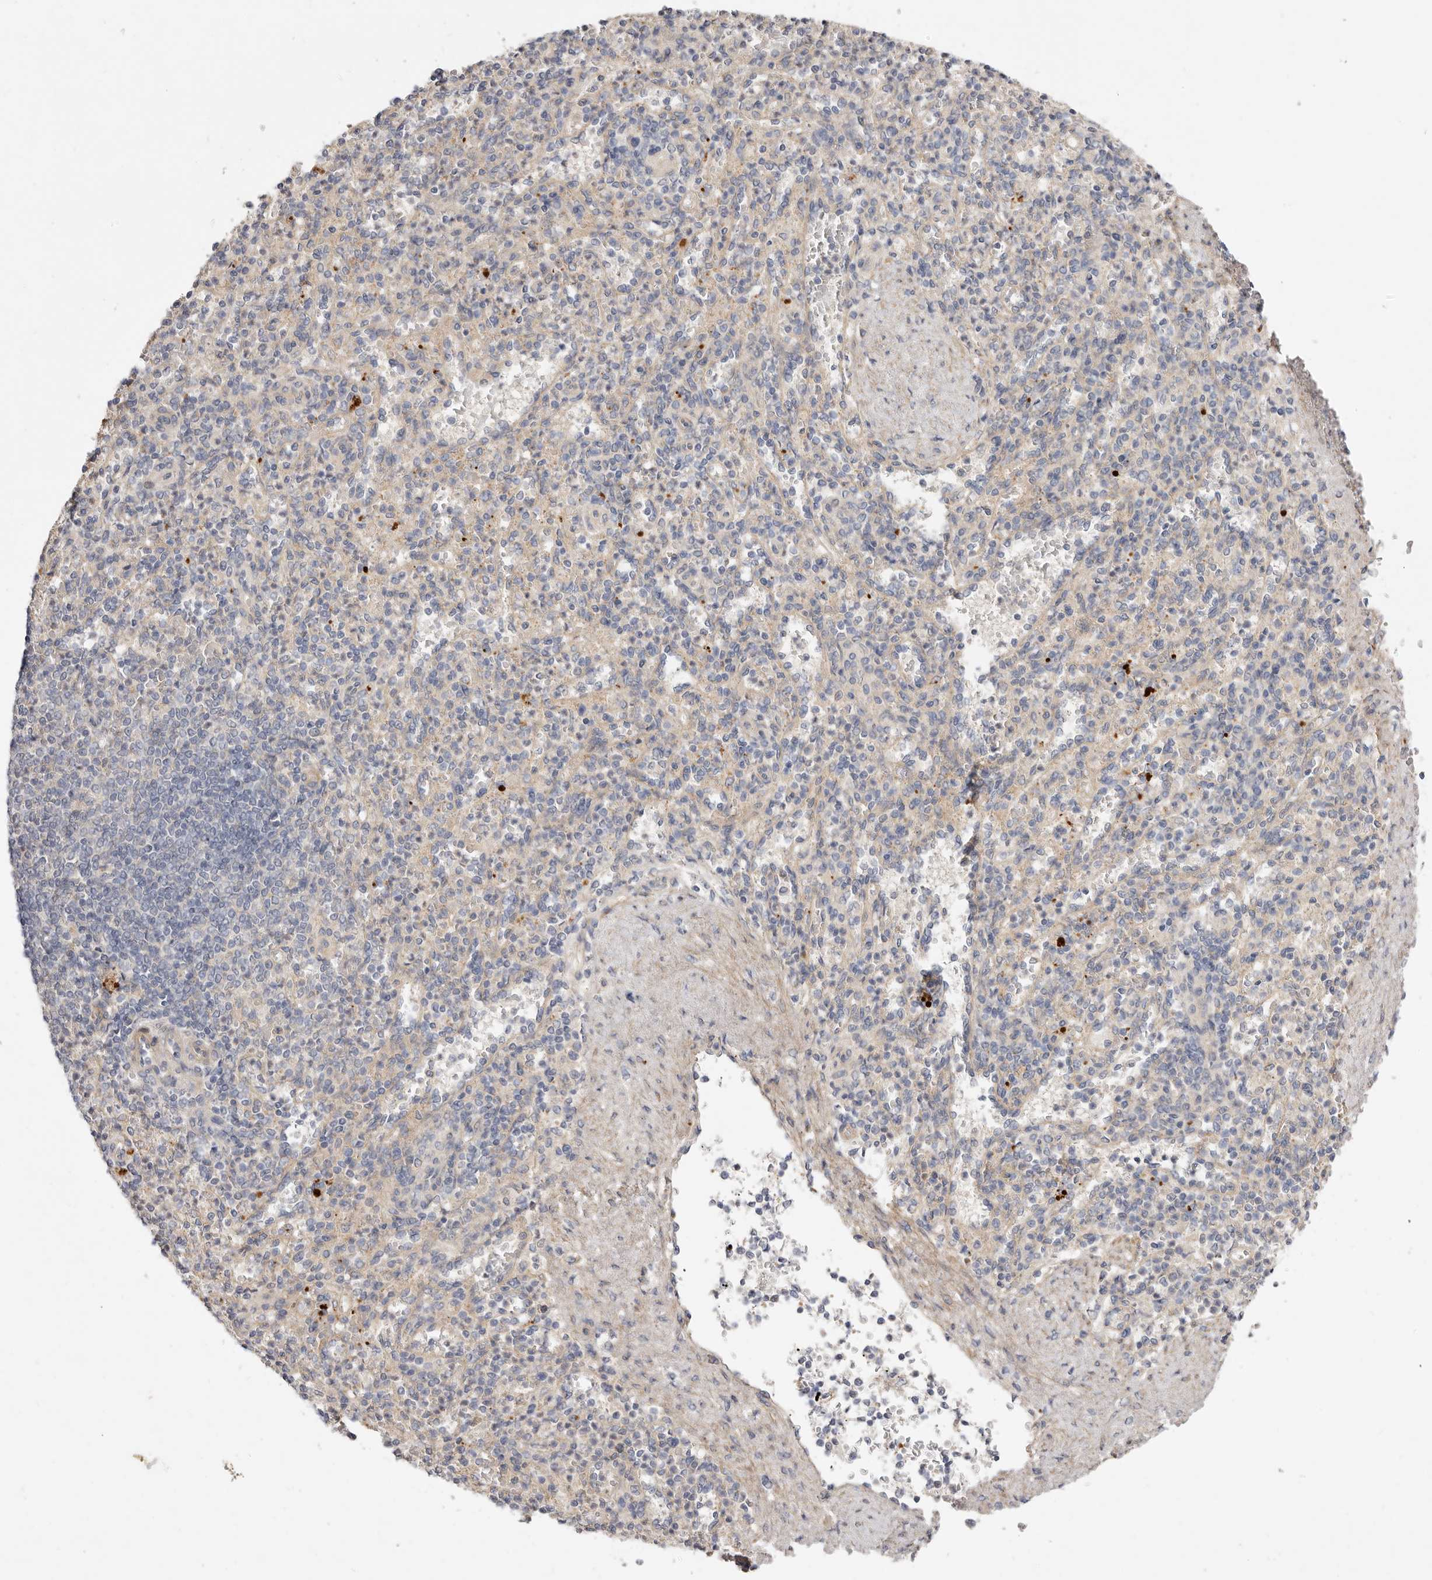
{"staining": {"intensity": "negative", "quantity": "none", "location": "none"}, "tissue": "spleen", "cell_type": "Cells in red pulp", "image_type": "normal", "snomed": [{"axis": "morphology", "description": "Normal tissue, NOS"}, {"axis": "topography", "description": "Spleen"}], "caption": "Cells in red pulp show no significant staining in normal spleen. The staining is performed using DAB (3,3'-diaminobenzidine) brown chromogen with nuclei counter-stained in using hematoxylin.", "gene": "ADAMTS9", "patient": {"sex": "female", "age": 74}}